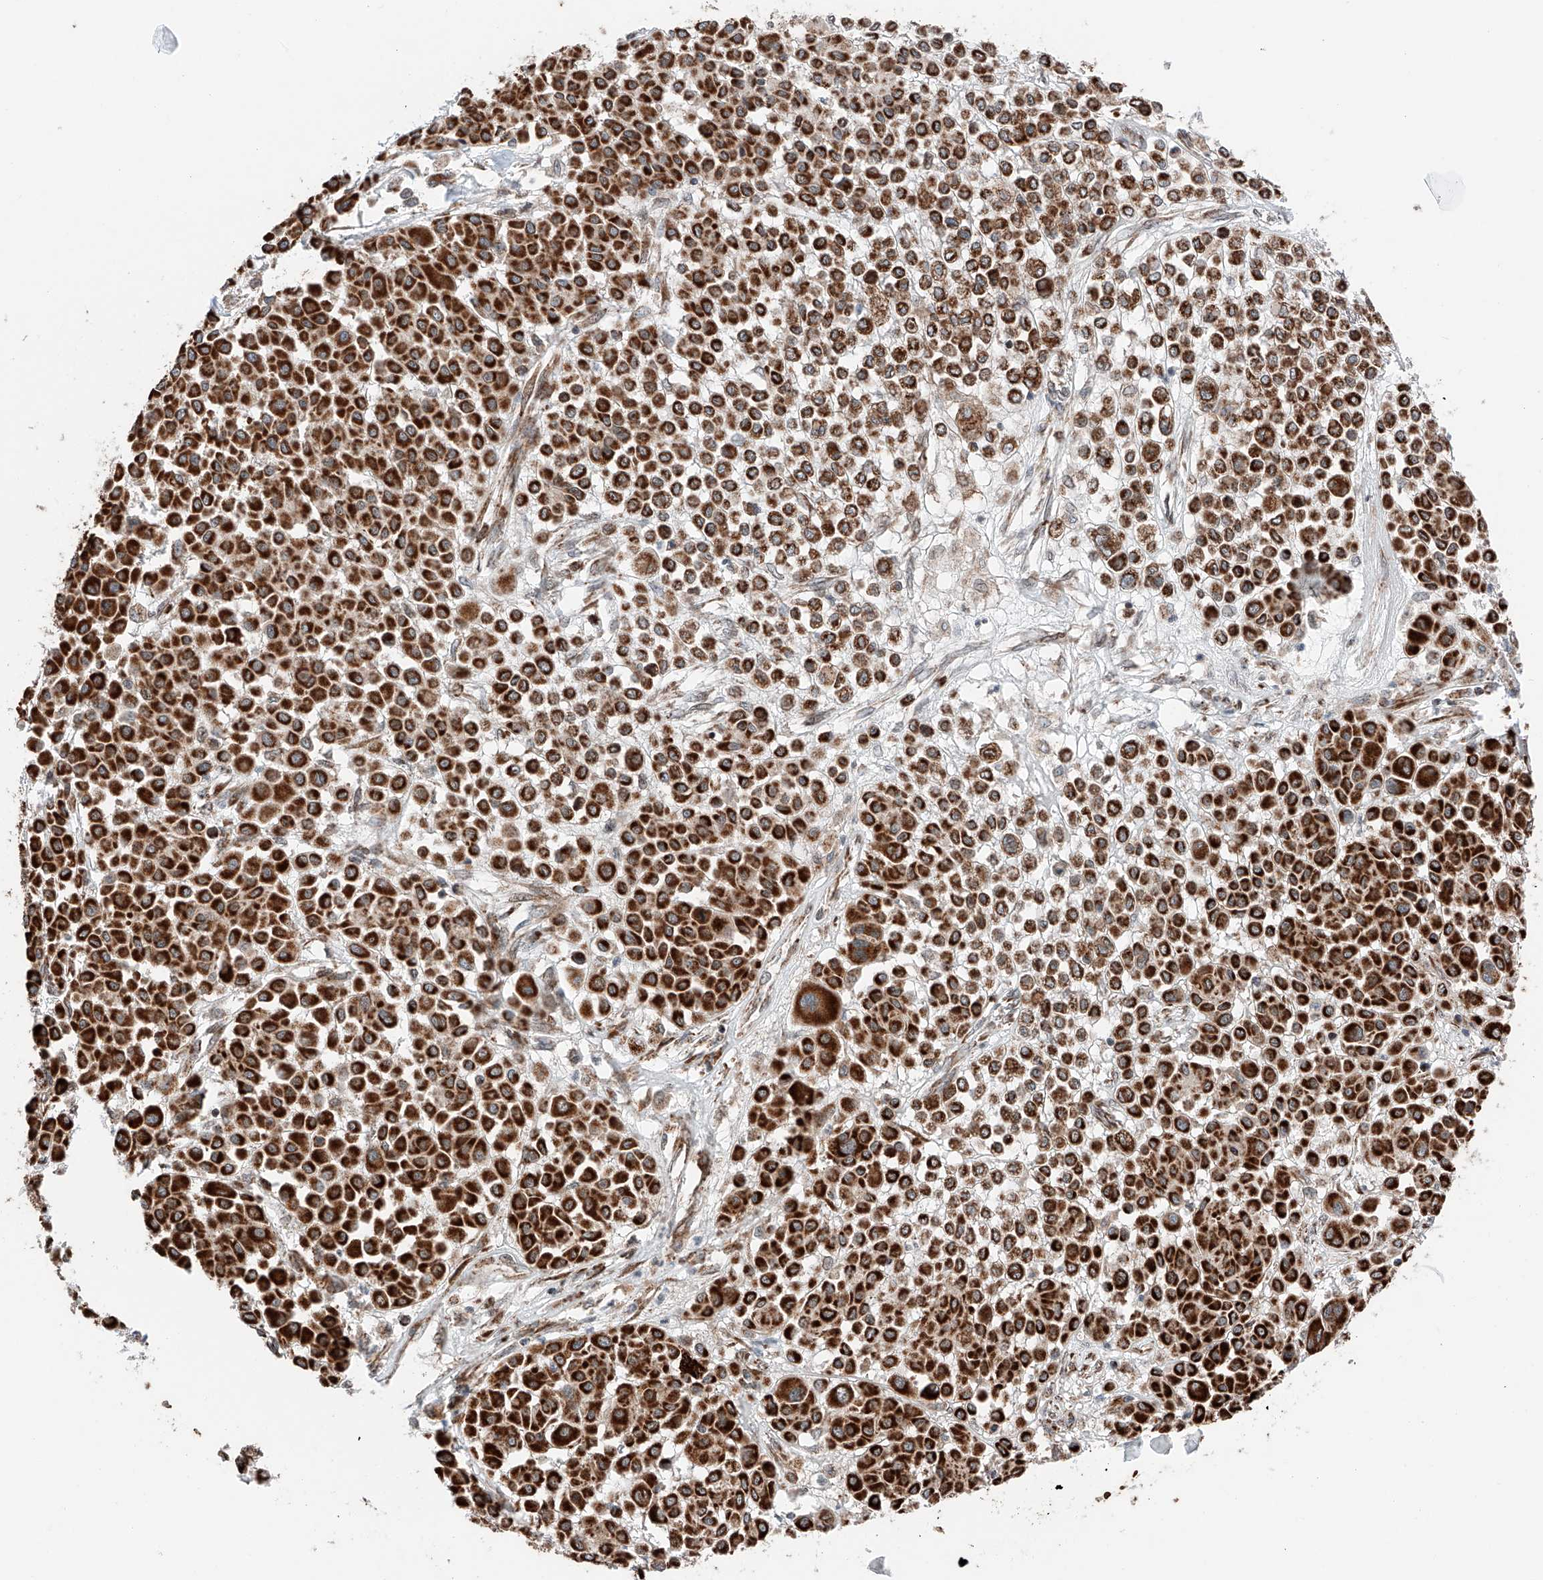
{"staining": {"intensity": "strong", "quantity": ">75%", "location": "cytoplasmic/membranous"}, "tissue": "melanoma", "cell_type": "Tumor cells", "image_type": "cancer", "snomed": [{"axis": "morphology", "description": "Malignant melanoma, Metastatic site"}, {"axis": "topography", "description": "Soft tissue"}], "caption": "This photomicrograph displays immunohistochemistry (IHC) staining of human malignant melanoma (metastatic site), with high strong cytoplasmic/membranous expression in approximately >75% of tumor cells.", "gene": "ZSCAN29", "patient": {"sex": "male", "age": 41}}